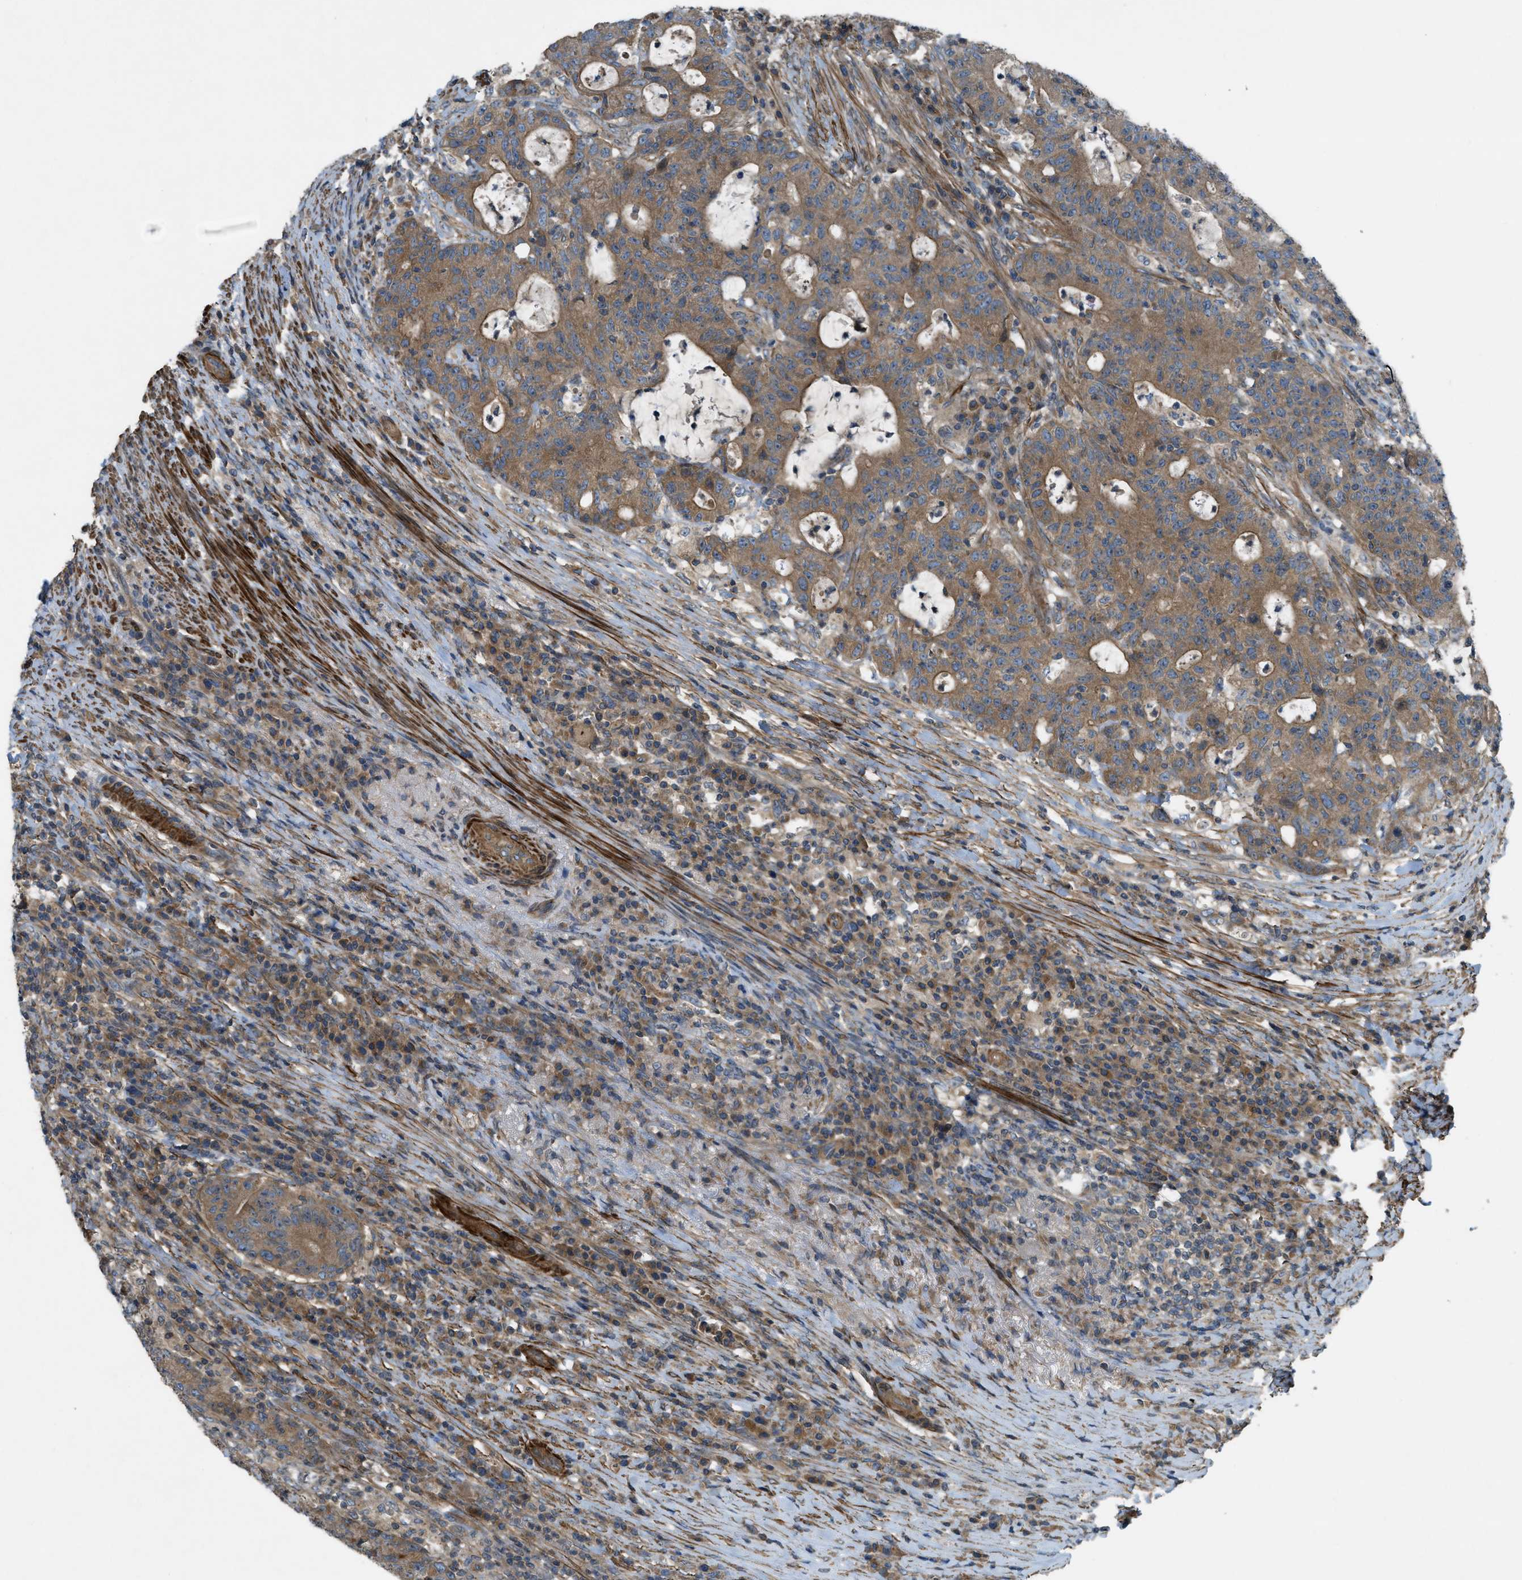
{"staining": {"intensity": "moderate", "quantity": ">75%", "location": "cytoplasmic/membranous"}, "tissue": "colorectal cancer", "cell_type": "Tumor cells", "image_type": "cancer", "snomed": [{"axis": "morphology", "description": "Normal tissue, NOS"}, {"axis": "morphology", "description": "Adenocarcinoma, NOS"}, {"axis": "topography", "description": "Colon"}], "caption": "Colorectal adenocarcinoma tissue reveals moderate cytoplasmic/membranous staining in about >75% of tumor cells, visualized by immunohistochemistry.", "gene": "VEZT", "patient": {"sex": "female", "age": 75}}